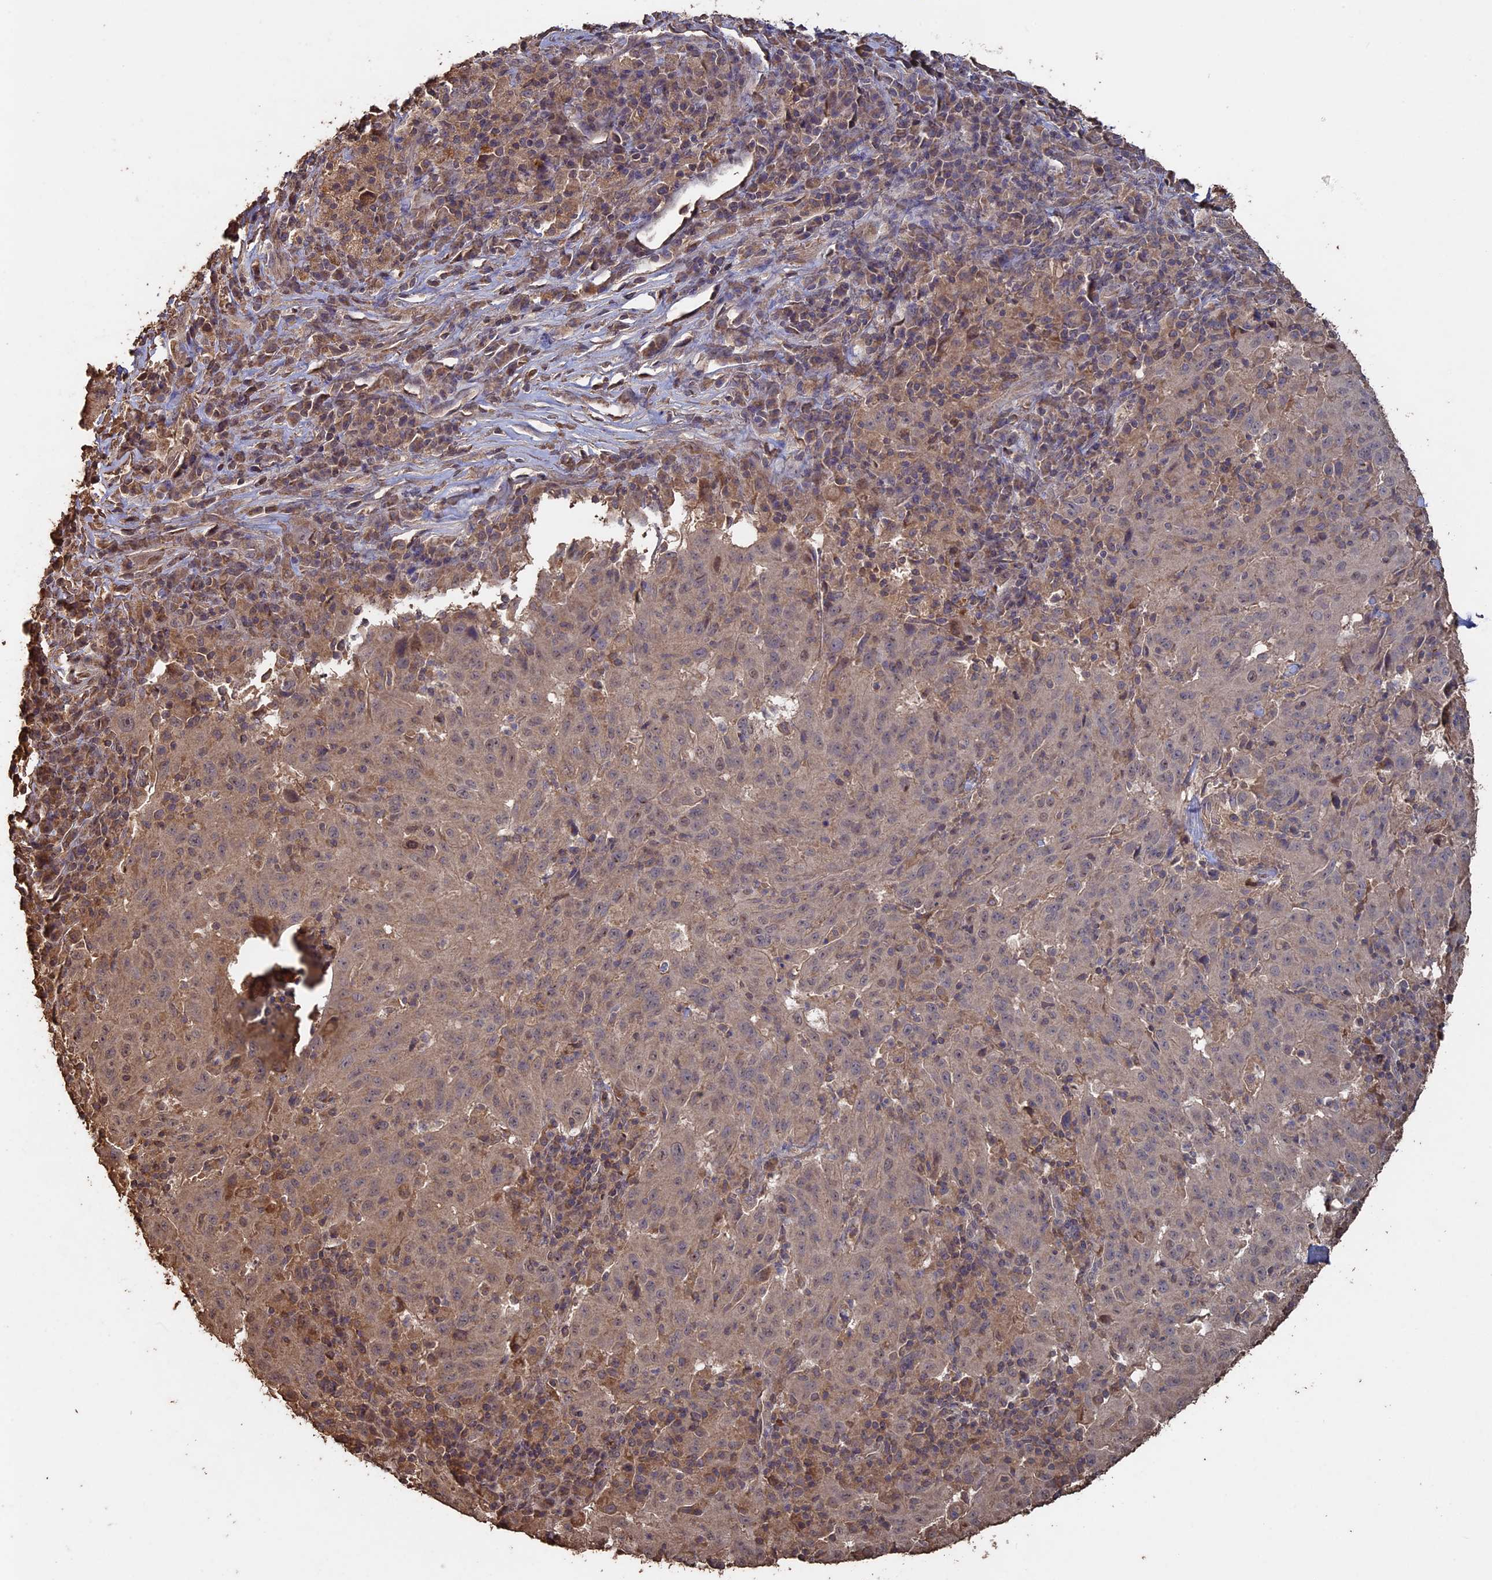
{"staining": {"intensity": "moderate", "quantity": "<25%", "location": "cytoplasmic/membranous"}, "tissue": "pancreatic cancer", "cell_type": "Tumor cells", "image_type": "cancer", "snomed": [{"axis": "morphology", "description": "Adenocarcinoma, NOS"}, {"axis": "topography", "description": "Pancreas"}], "caption": "A brown stain labels moderate cytoplasmic/membranous staining of a protein in adenocarcinoma (pancreatic) tumor cells.", "gene": "HUNK", "patient": {"sex": "male", "age": 63}}